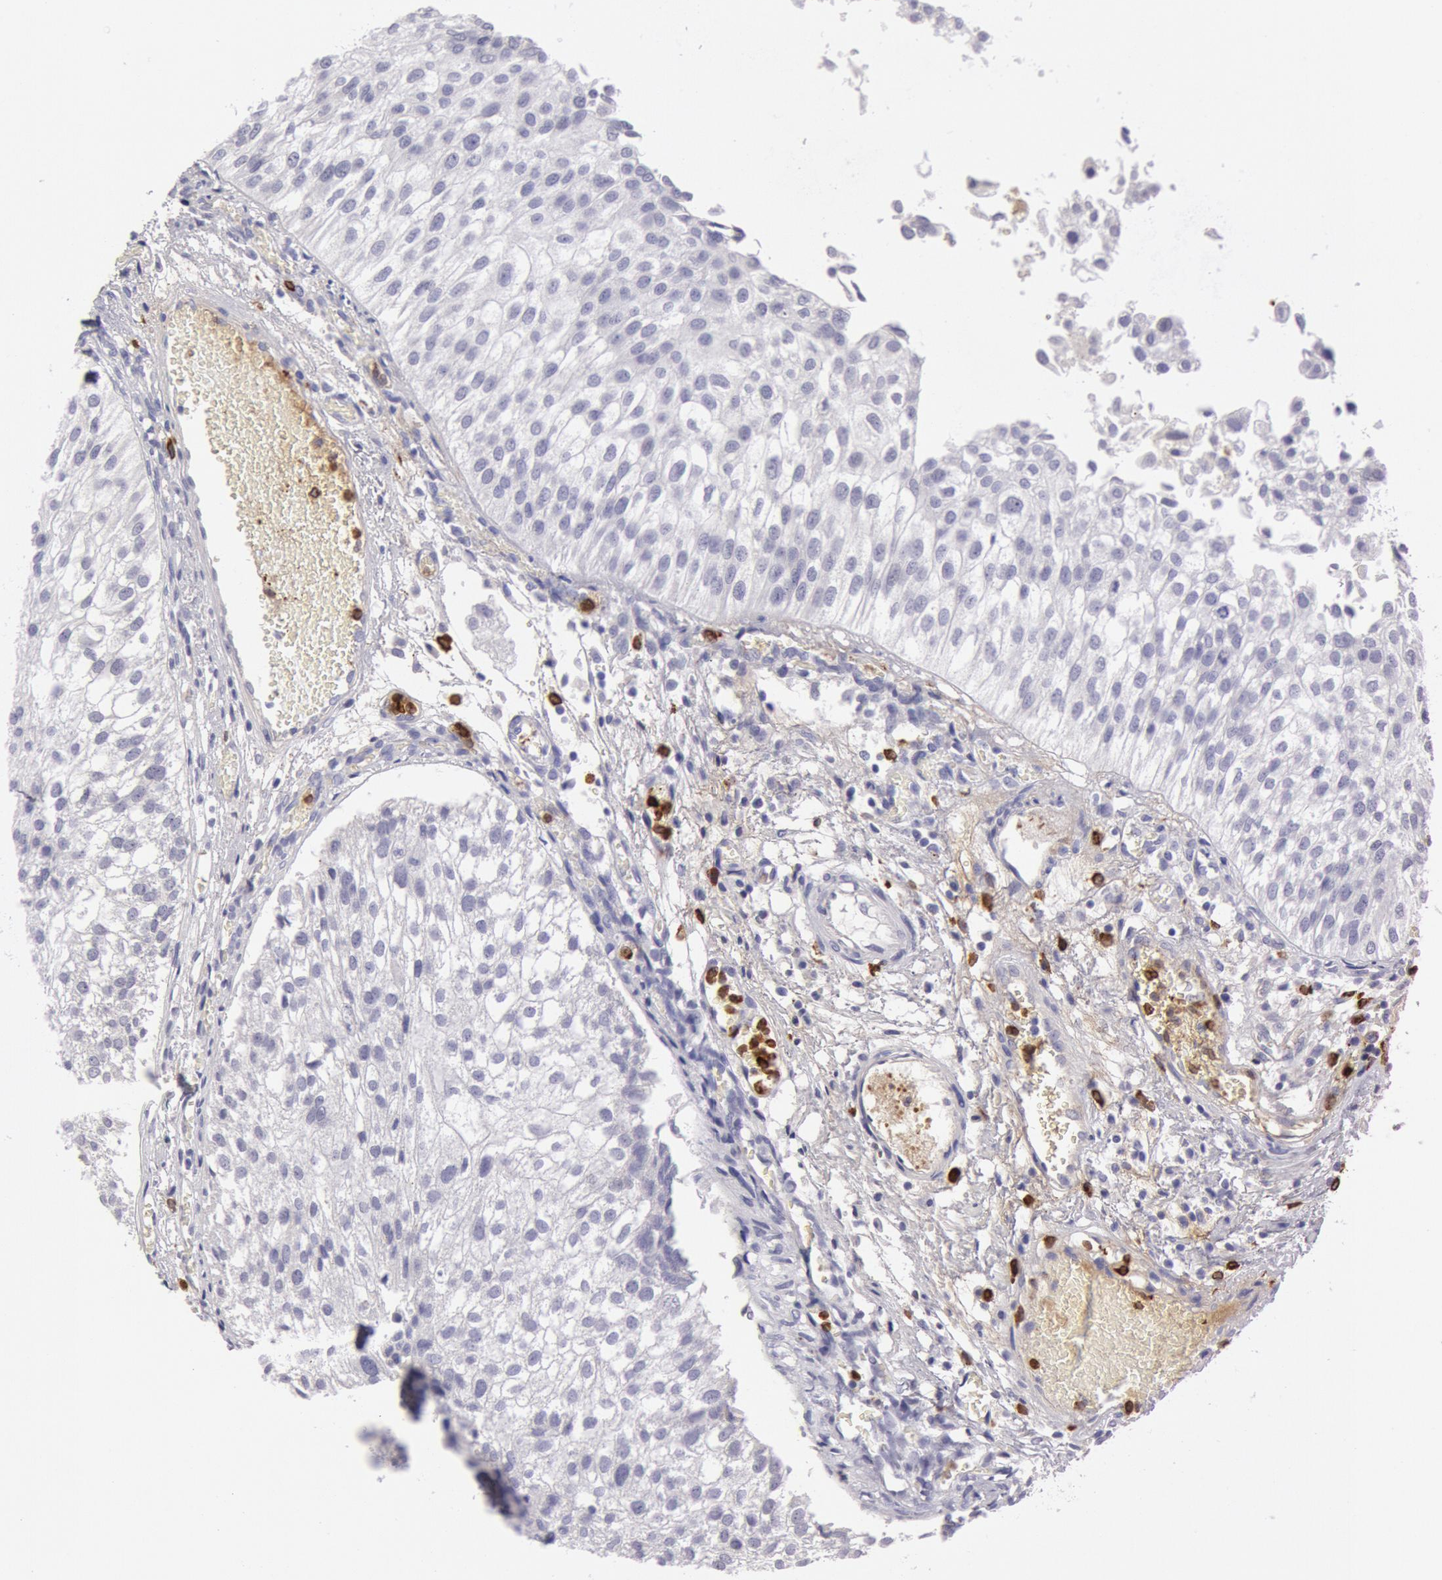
{"staining": {"intensity": "negative", "quantity": "none", "location": "none"}, "tissue": "urothelial cancer", "cell_type": "Tumor cells", "image_type": "cancer", "snomed": [{"axis": "morphology", "description": "Urothelial carcinoma, Low grade"}, {"axis": "topography", "description": "Urinary bladder"}], "caption": "High power microscopy histopathology image of an immunohistochemistry photomicrograph of urothelial cancer, revealing no significant staining in tumor cells.", "gene": "FCN1", "patient": {"sex": "female", "age": 89}}